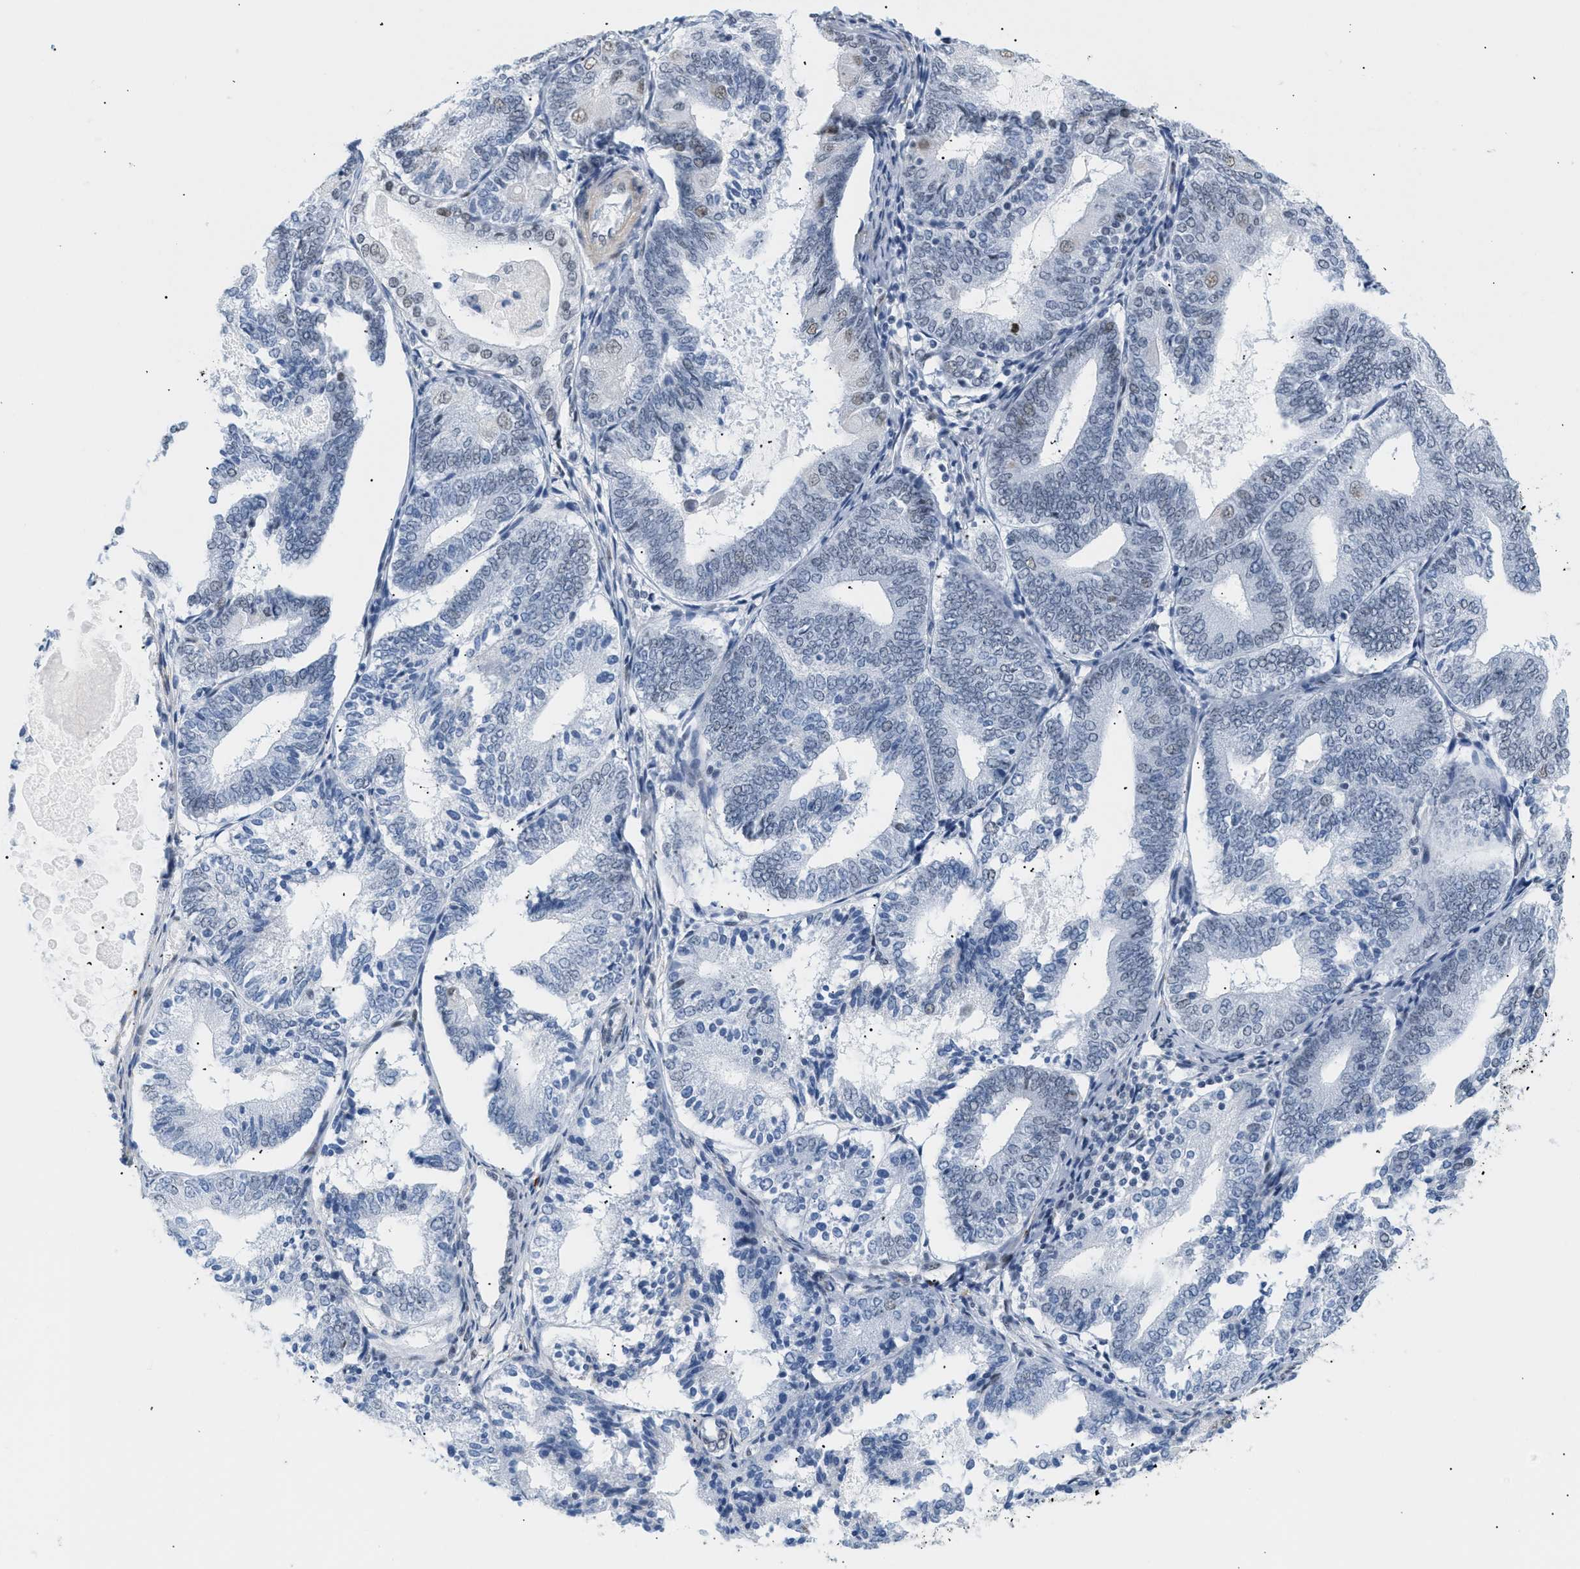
{"staining": {"intensity": "weak", "quantity": "<25%", "location": "nuclear"}, "tissue": "endometrial cancer", "cell_type": "Tumor cells", "image_type": "cancer", "snomed": [{"axis": "morphology", "description": "Adenocarcinoma, NOS"}, {"axis": "topography", "description": "Endometrium"}], "caption": "DAB (3,3'-diaminobenzidine) immunohistochemical staining of human endometrial cancer shows no significant expression in tumor cells. Brightfield microscopy of immunohistochemistry (IHC) stained with DAB (brown) and hematoxylin (blue), captured at high magnification.", "gene": "ELN", "patient": {"sex": "female", "age": 81}}